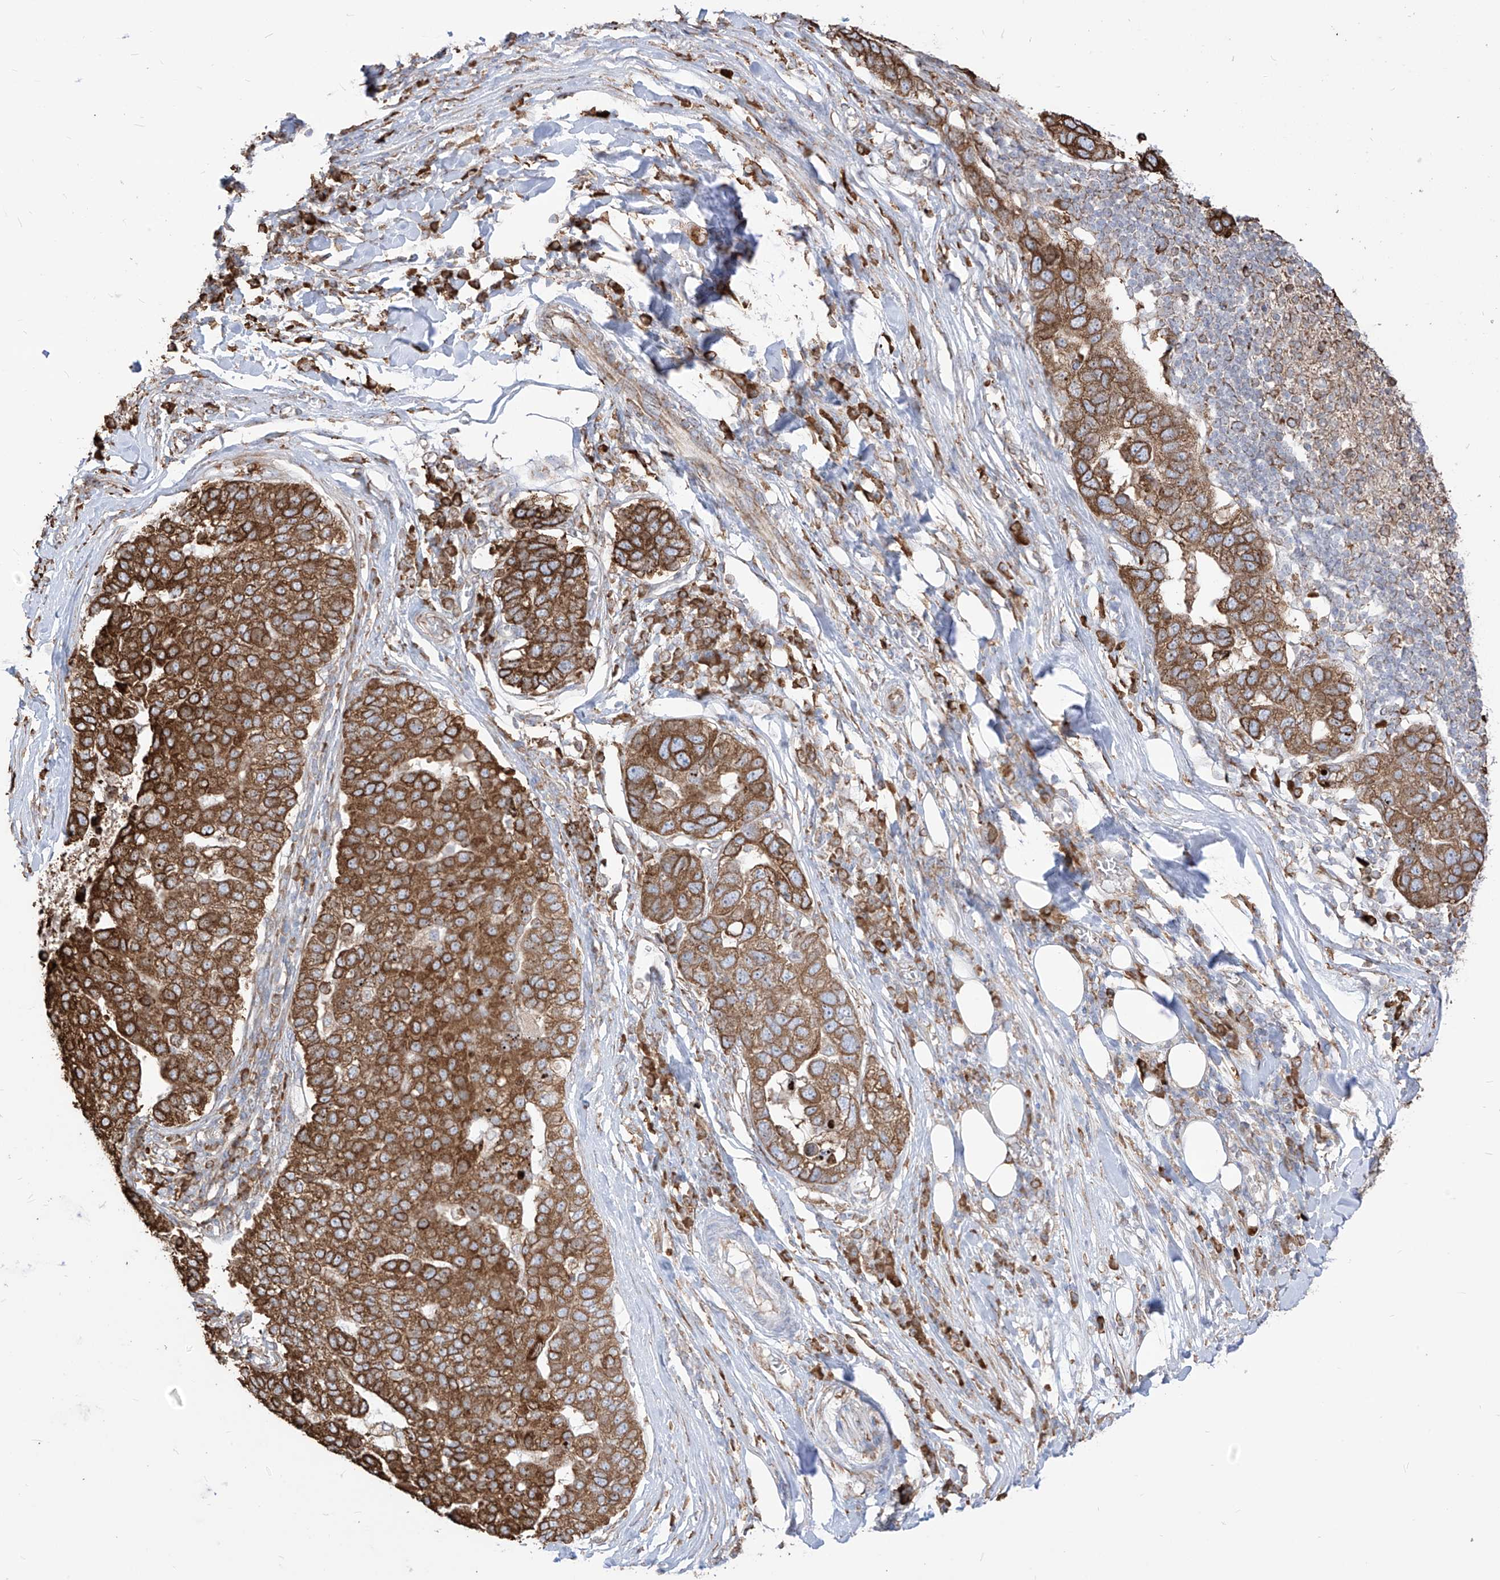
{"staining": {"intensity": "strong", "quantity": ">75%", "location": "cytoplasmic/membranous"}, "tissue": "pancreatic cancer", "cell_type": "Tumor cells", "image_type": "cancer", "snomed": [{"axis": "morphology", "description": "Adenocarcinoma, NOS"}, {"axis": "topography", "description": "Pancreas"}], "caption": "This is a photomicrograph of immunohistochemistry staining of pancreatic cancer, which shows strong staining in the cytoplasmic/membranous of tumor cells.", "gene": "PDIA6", "patient": {"sex": "female", "age": 61}}